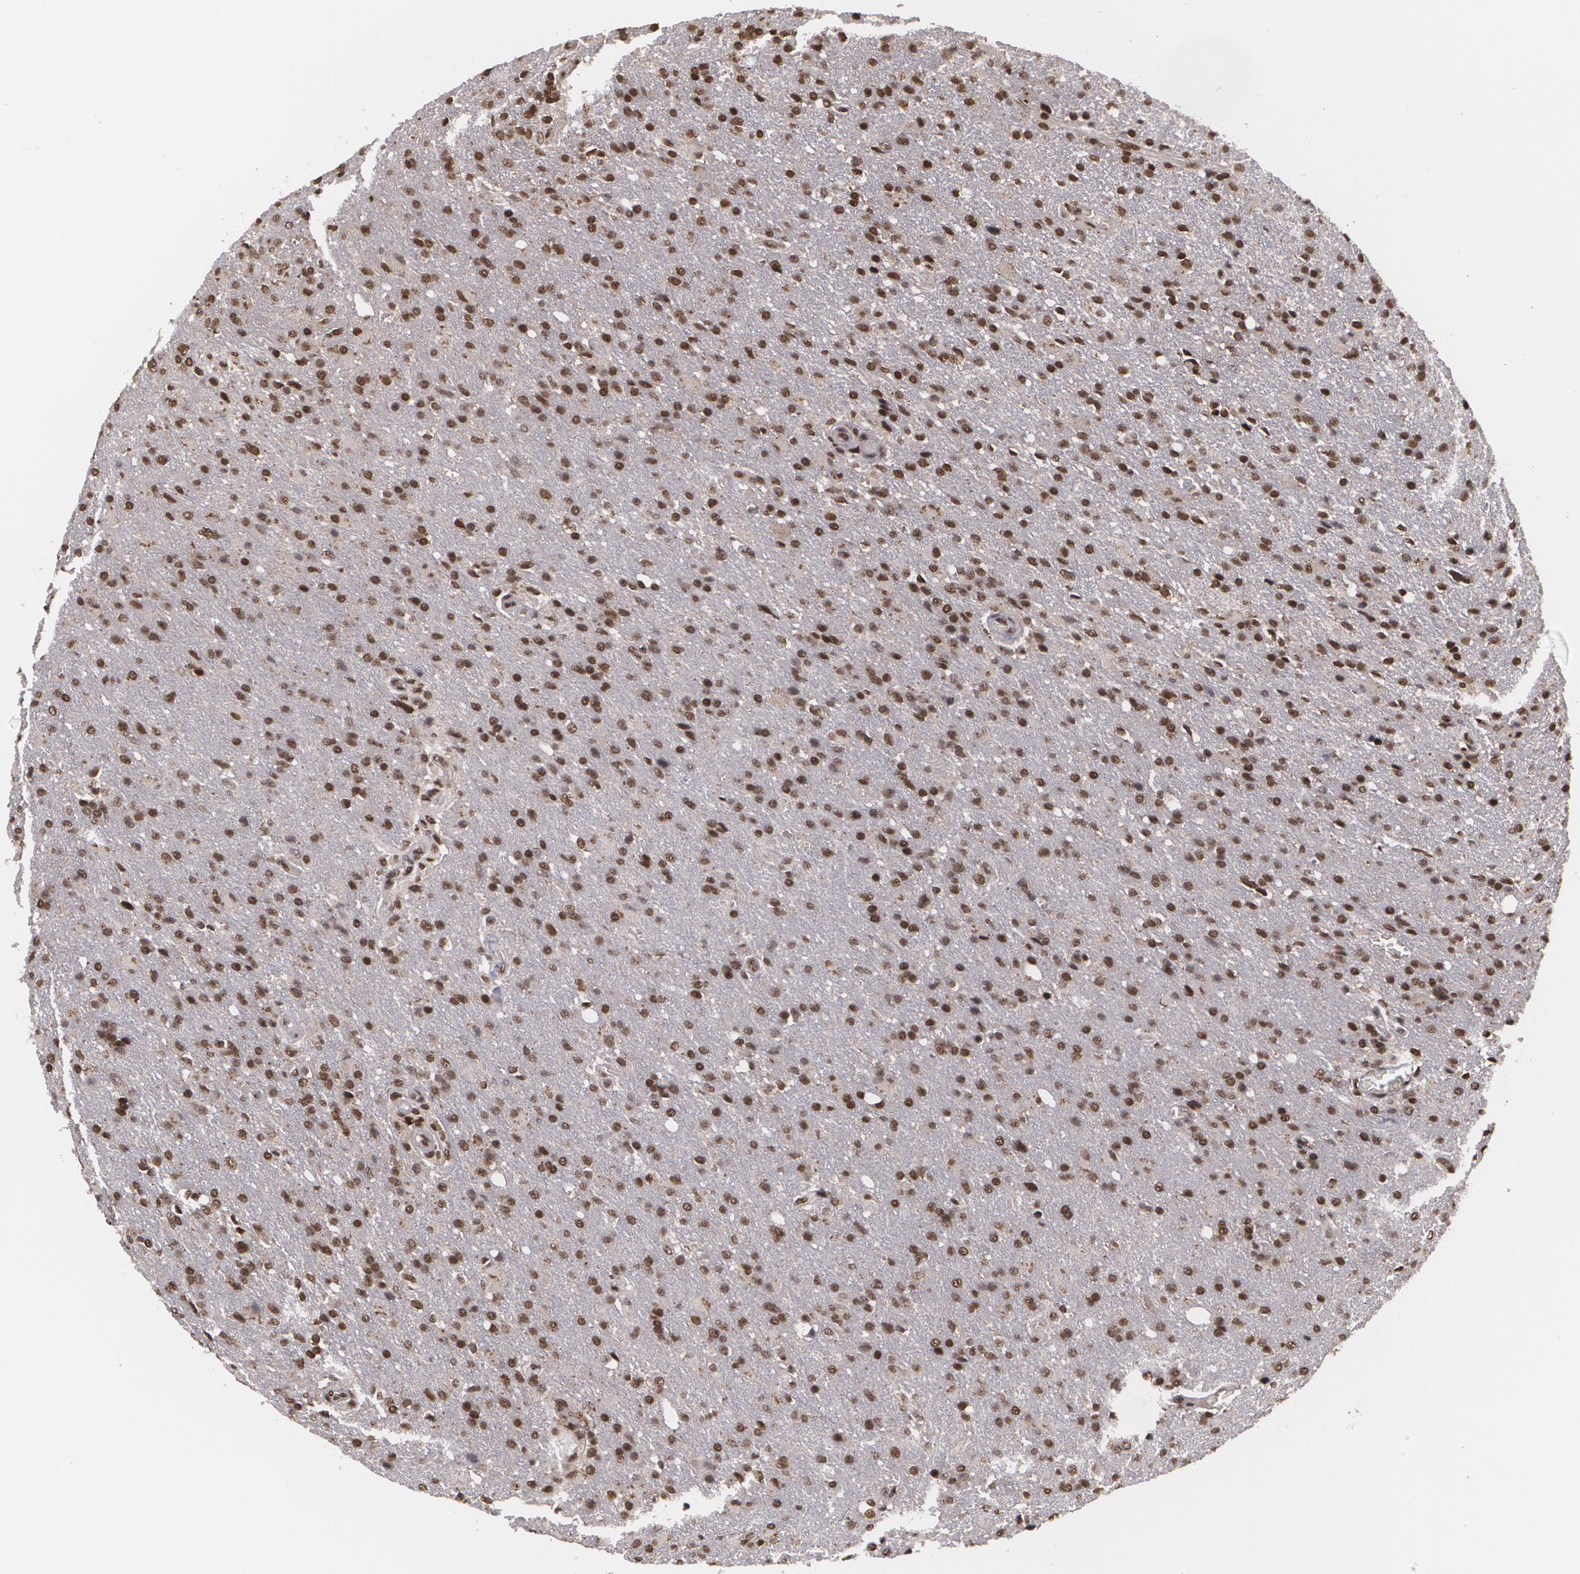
{"staining": {"intensity": "strong", "quantity": ">75%", "location": "nuclear"}, "tissue": "glioma", "cell_type": "Tumor cells", "image_type": "cancer", "snomed": [{"axis": "morphology", "description": "Glioma, malignant, High grade"}, {"axis": "topography", "description": "Brain"}], "caption": "A high-resolution photomicrograph shows immunohistochemistry (IHC) staining of malignant glioma (high-grade), which demonstrates strong nuclear expression in approximately >75% of tumor cells. (brown staining indicates protein expression, while blue staining denotes nuclei).", "gene": "RXRB", "patient": {"sex": "male", "age": 68}}